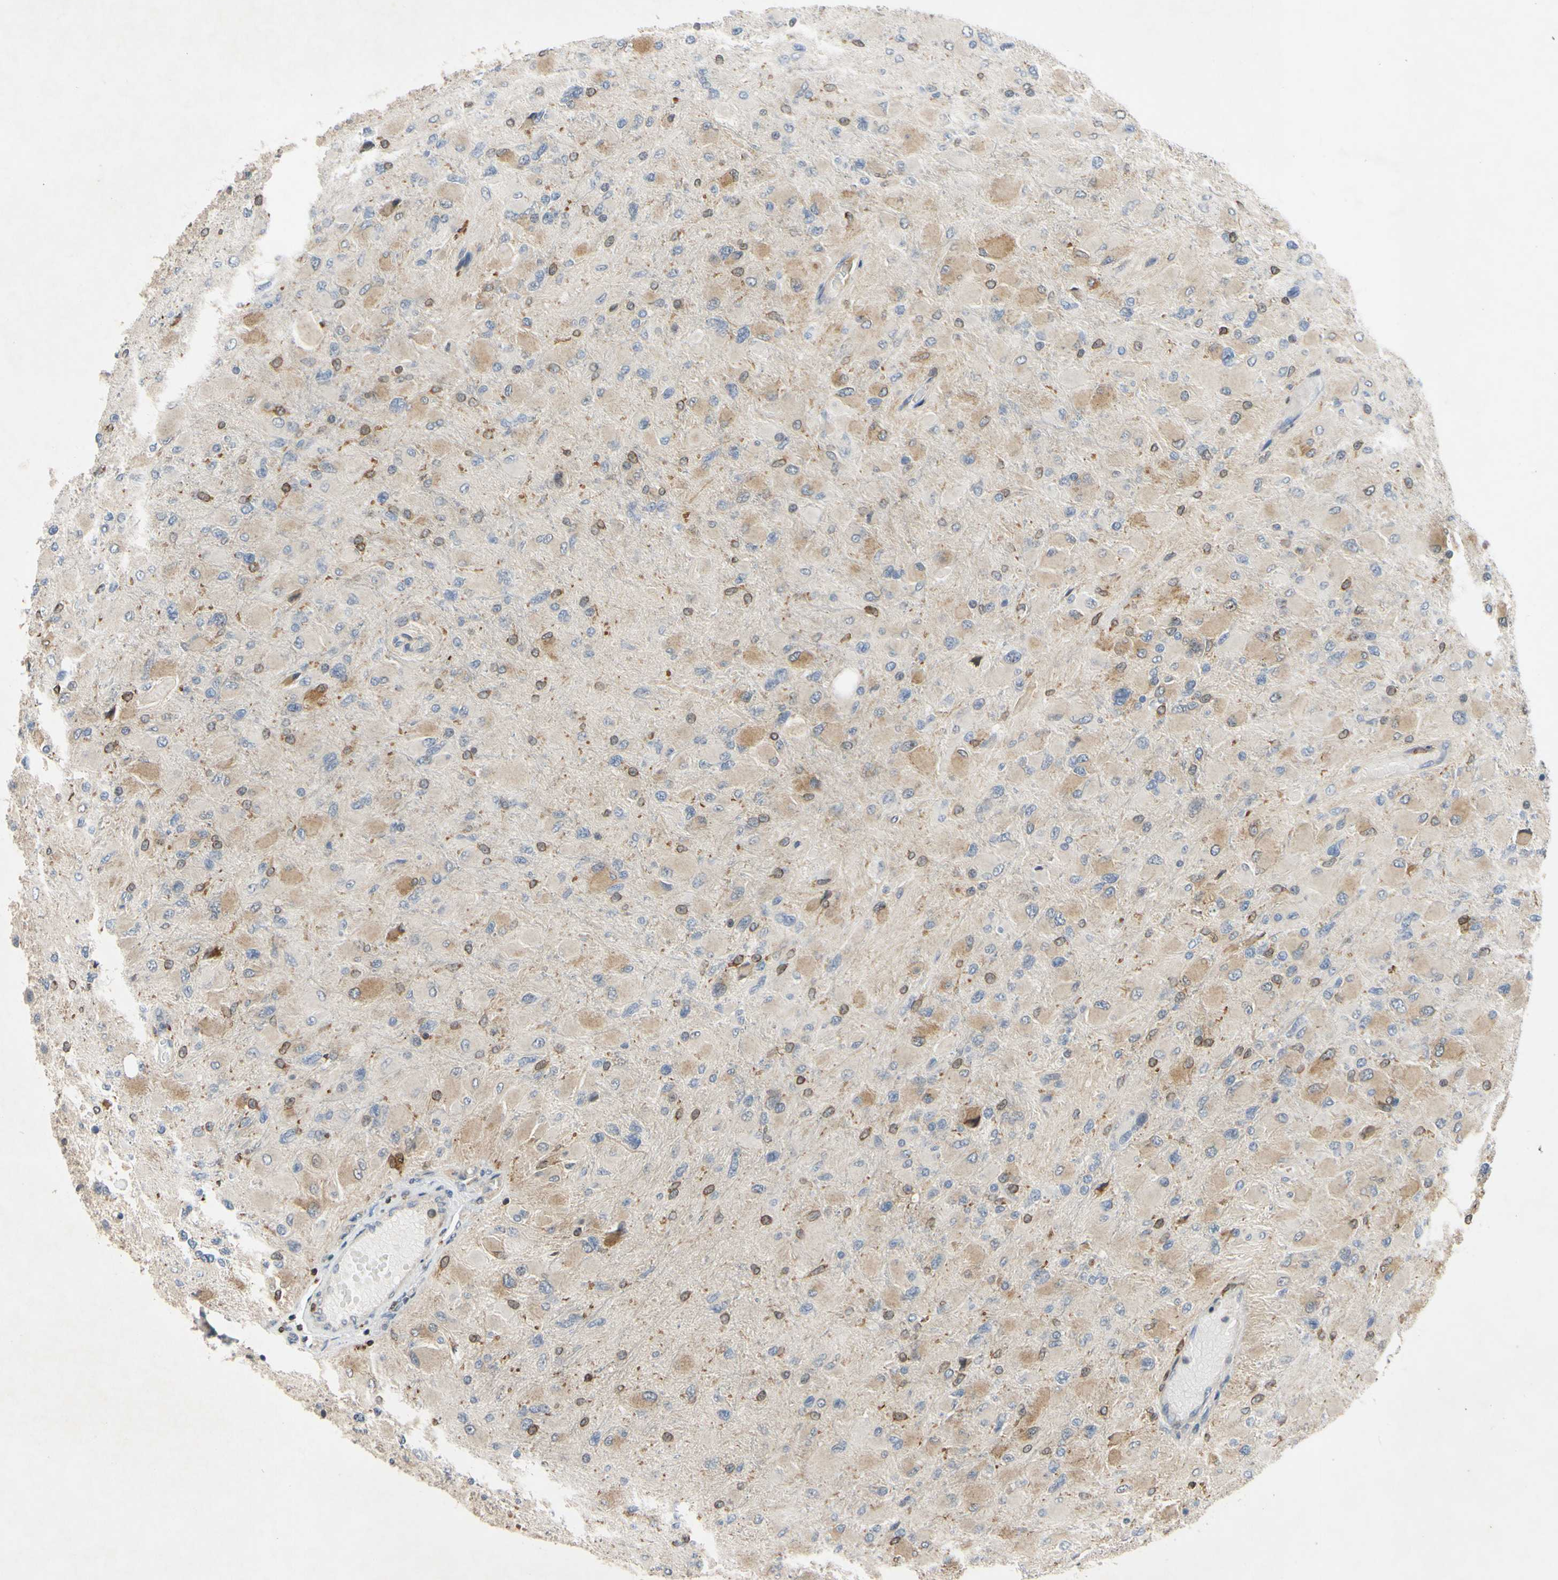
{"staining": {"intensity": "negative", "quantity": "none", "location": "none"}, "tissue": "glioma", "cell_type": "Tumor cells", "image_type": "cancer", "snomed": [{"axis": "morphology", "description": "Glioma, malignant, High grade"}, {"axis": "topography", "description": "Cerebral cortex"}], "caption": "Immunohistochemistry of malignant high-grade glioma demonstrates no expression in tumor cells. (DAB immunohistochemistry (IHC) with hematoxylin counter stain).", "gene": "PLXNA2", "patient": {"sex": "female", "age": 36}}